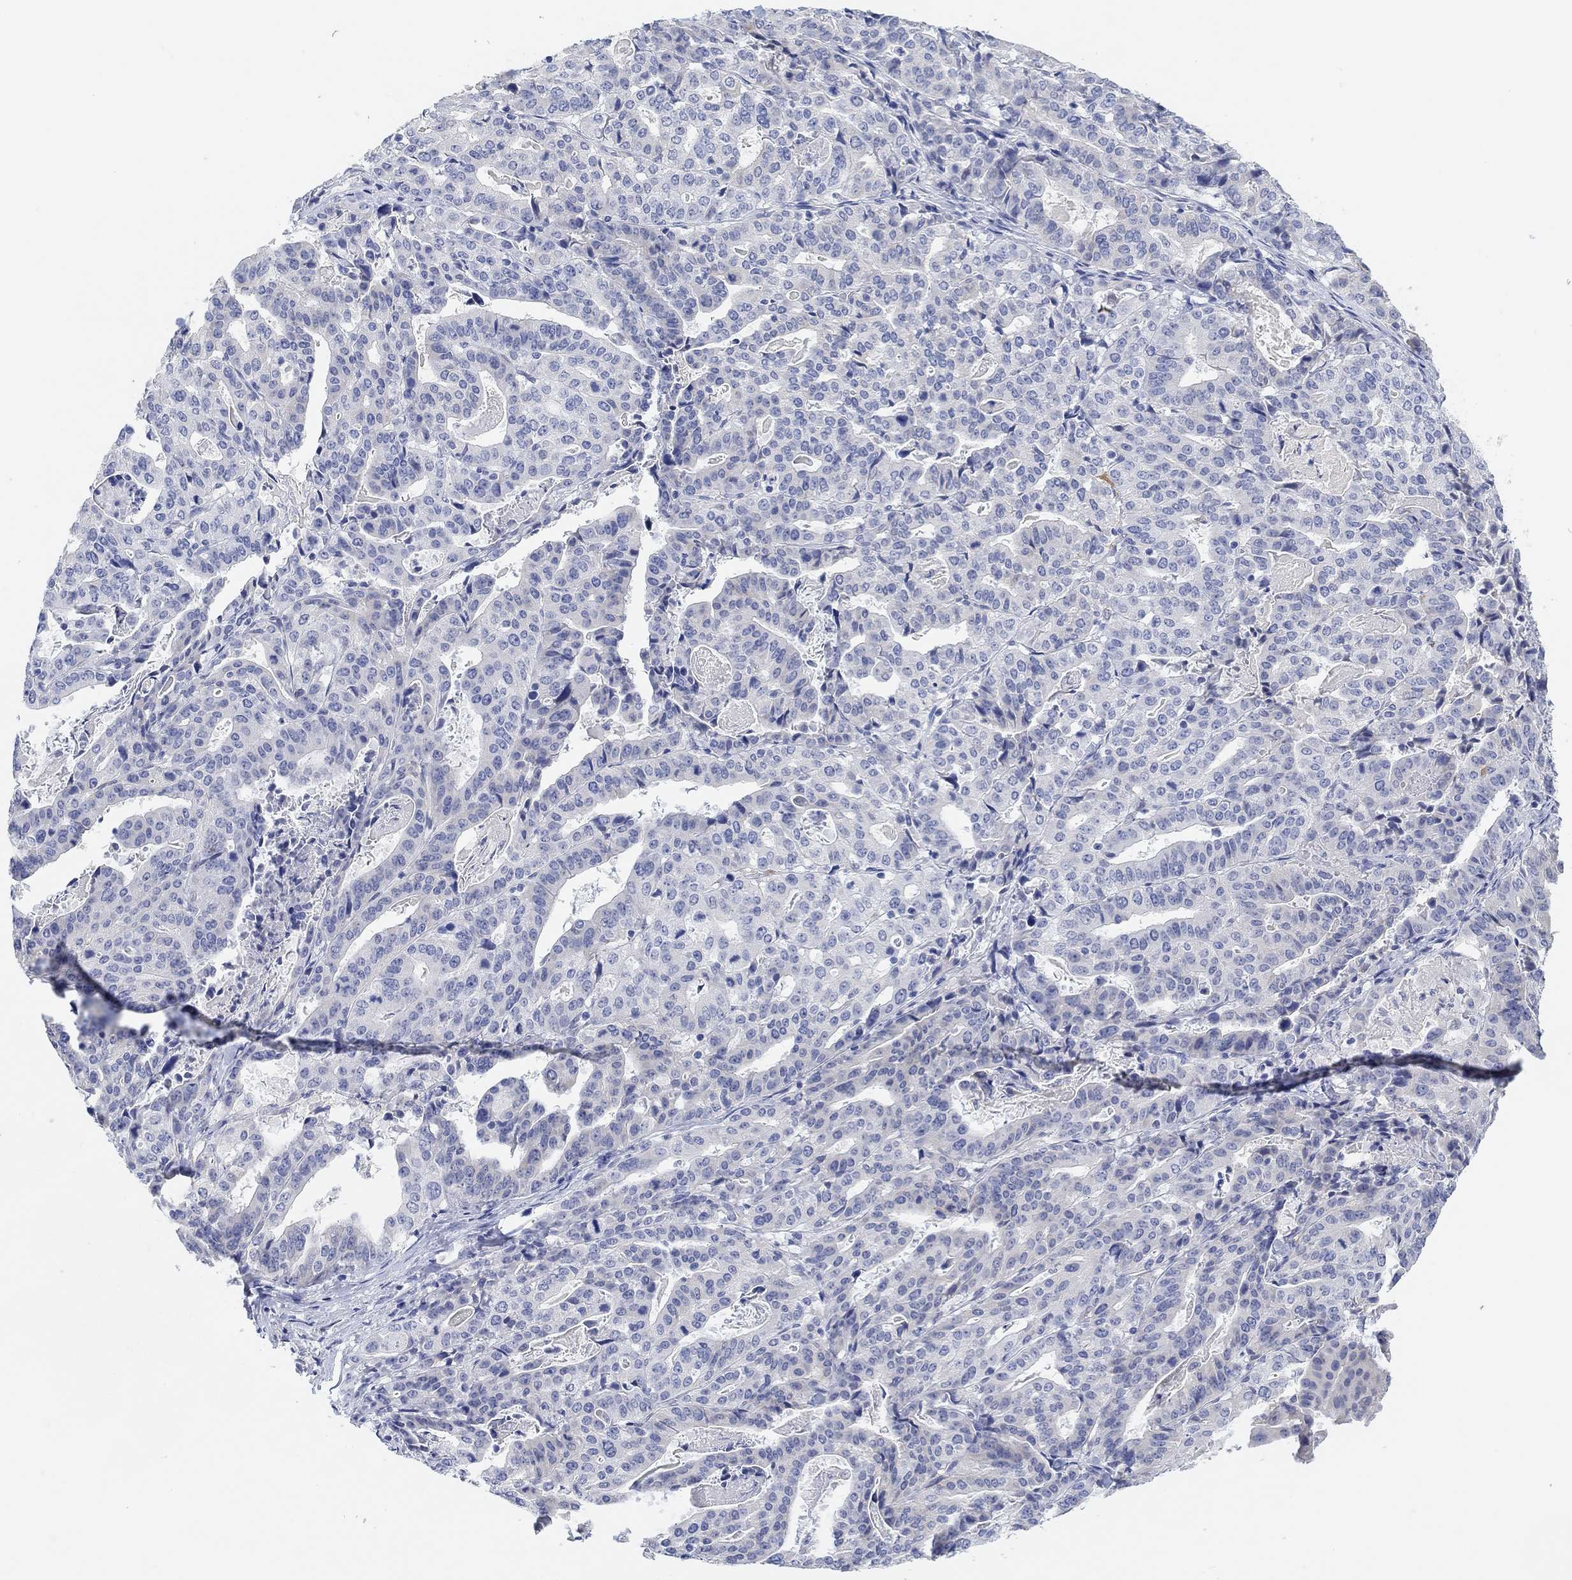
{"staining": {"intensity": "negative", "quantity": "none", "location": "none"}, "tissue": "stomach cancer", "cell_type": "Tumor cells", "image_type": "cancer", "snomed": [{"axis": "morphology", "description": "Adenocarcinoma, NOS"}, {"axis": "topography", "description": "Stomach"}], "caption": "Tumor cells are negative for brown protein staining in stomach cancer.", "gene": "VAT1L", "patient": {"sex": "male", "age": 48}}